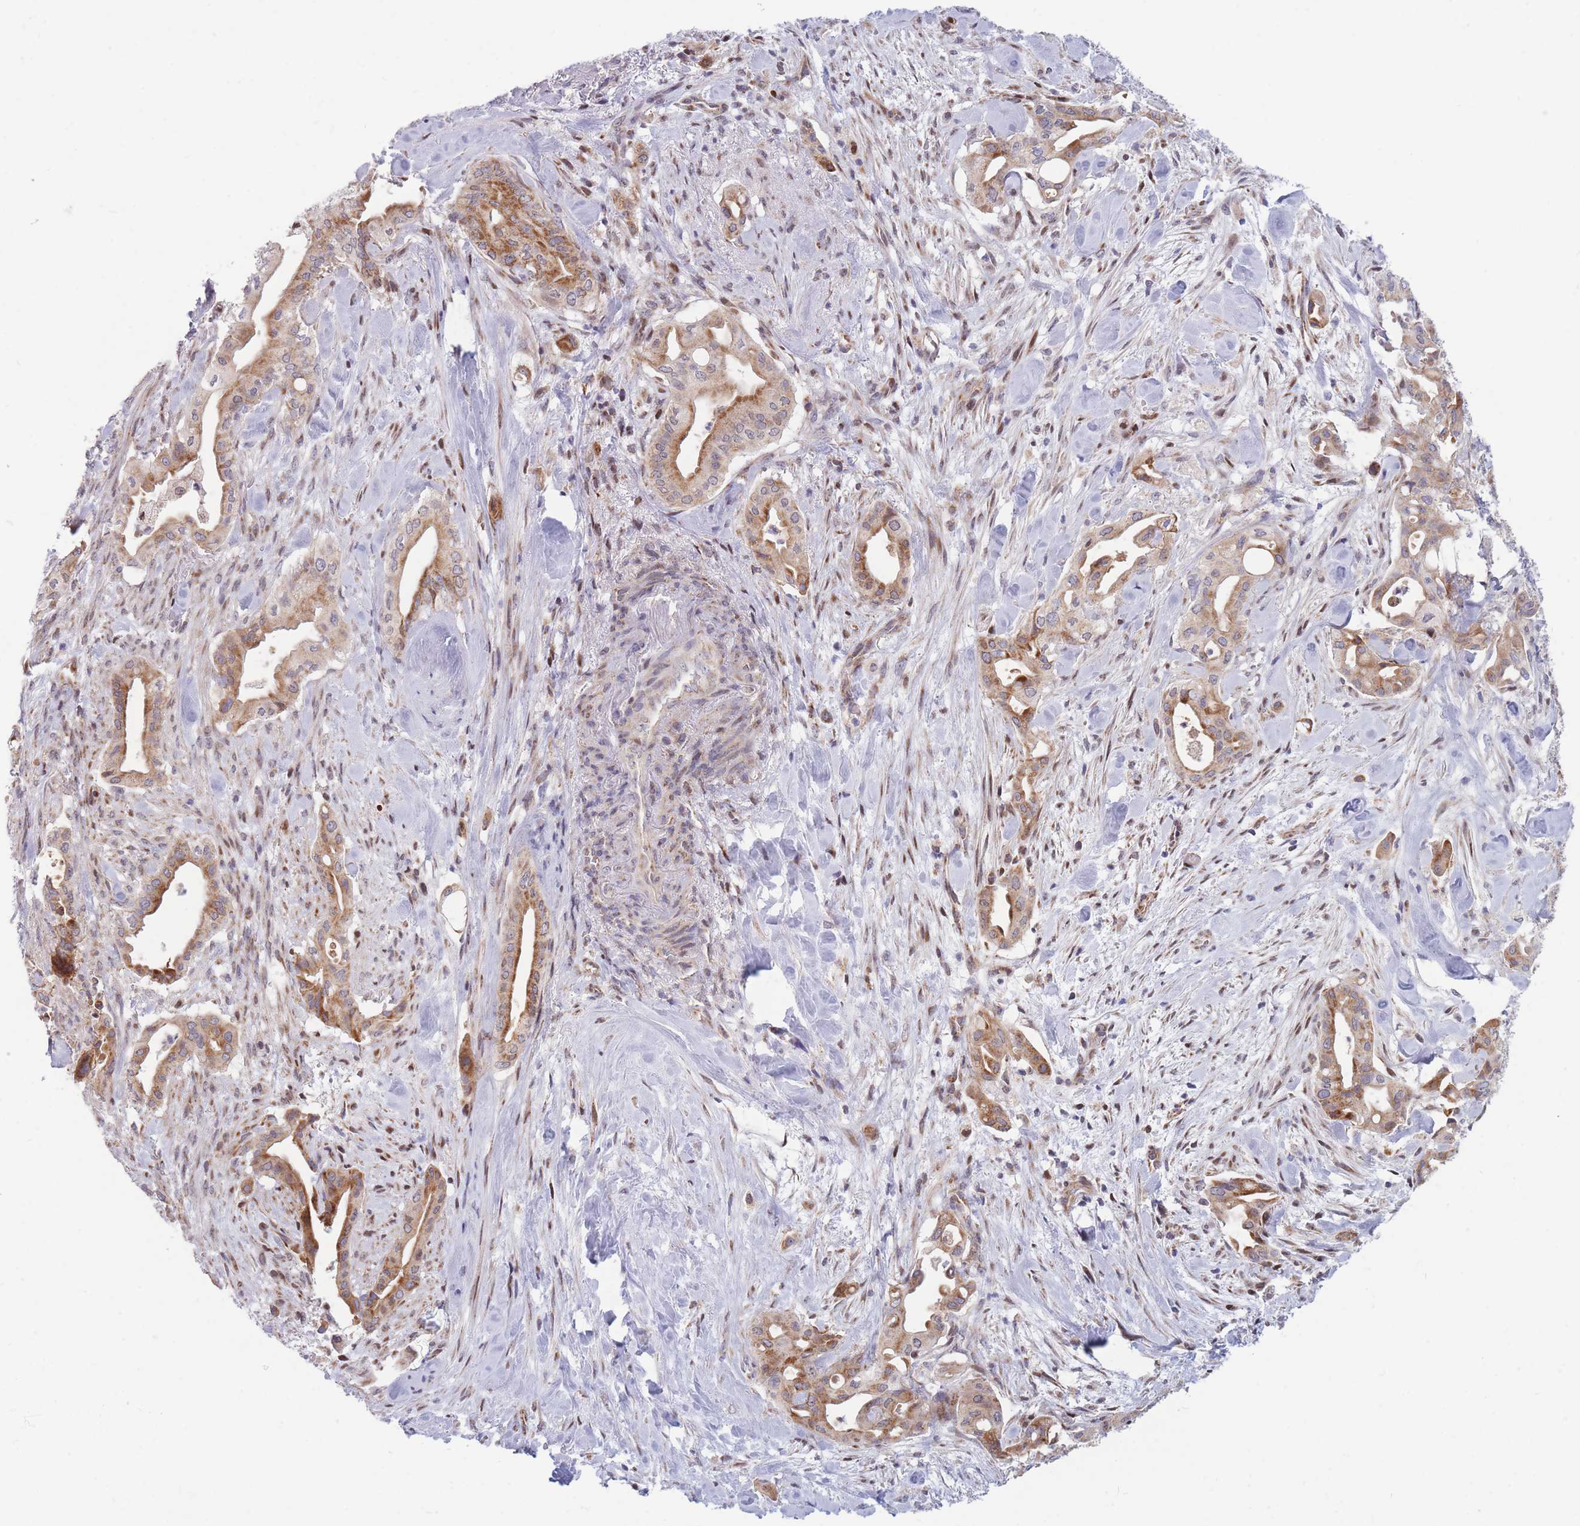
{"staining": {"intensity": "moderate", "quantity": ">75%", "location": "cytoplasmic/membranous"}, "tissue": "liver cancer", "cell_type": "Tumor cells", "image_type": "cancer", "snomed": [{"axis": "morphology", "description": "Cholangiocarcinoma"}, {"axis": "topography", "description": "Liver"}], "caption": "Brown immunohistochemical staining in human liver cancer shows moderate cytoplasmic/membranous expression in about >75% of tumor cells.", "gene": "MOB4", "patient": {"sex": "female", "age": 68}}